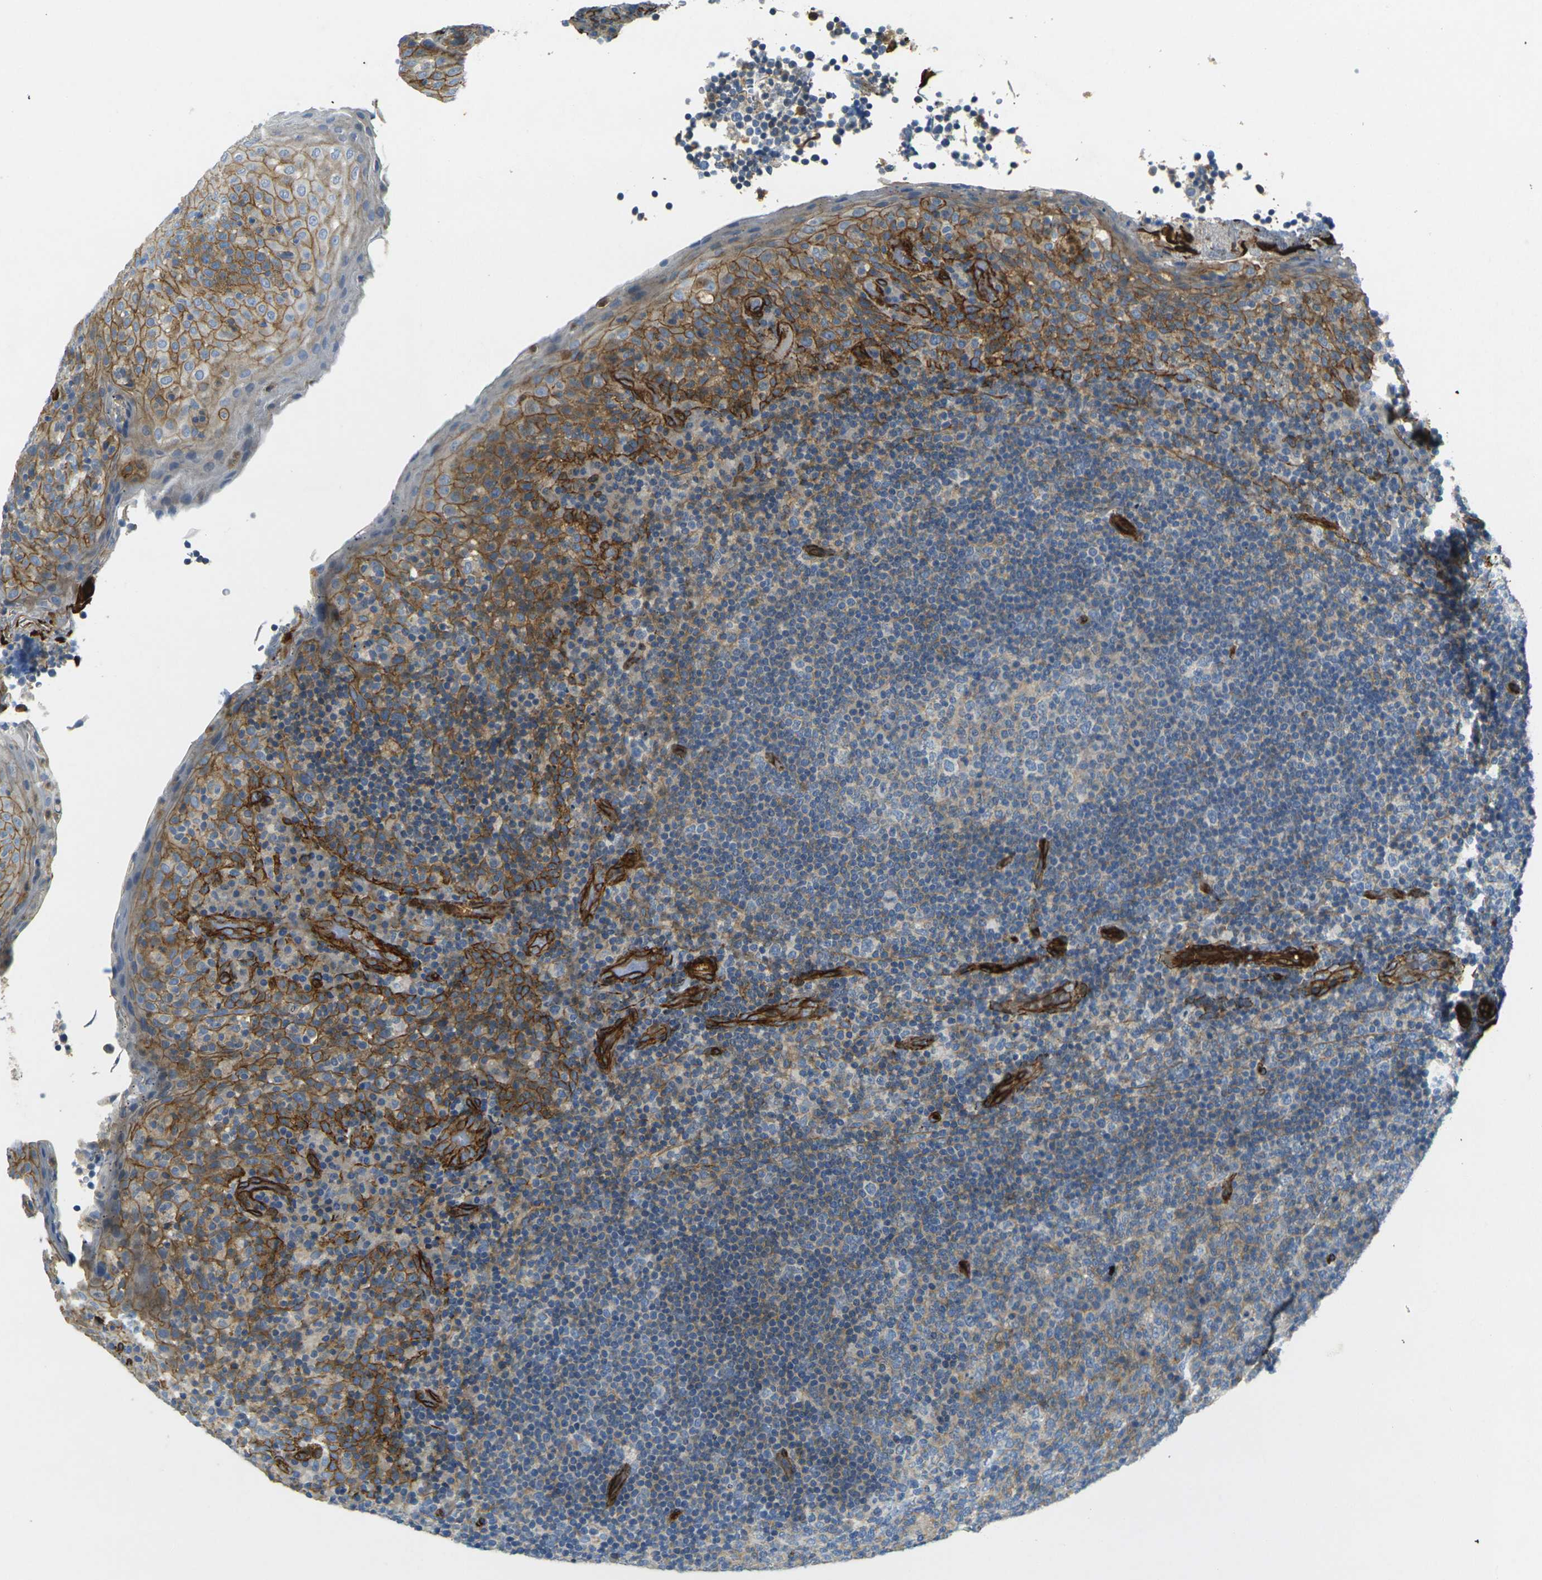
{"staining": {"intensity": "weak", "quantity": "<25%", "location": "cytoplasmic/membranous"}, "tissue": "tonsil", "cell_type": "Germinal center cells", "image_type": "normal", "snomed": [{"axis": "morphology", "description": "Normal tissue, NOS"}, {"axis": "topography", "description": "Tonsil"}], "caption": "This is an IHC image of normal human tonsil. There is no expression in germinal center cells.", "gene": "EPHA7", "patient": {"sex": "male", "age": 17}}